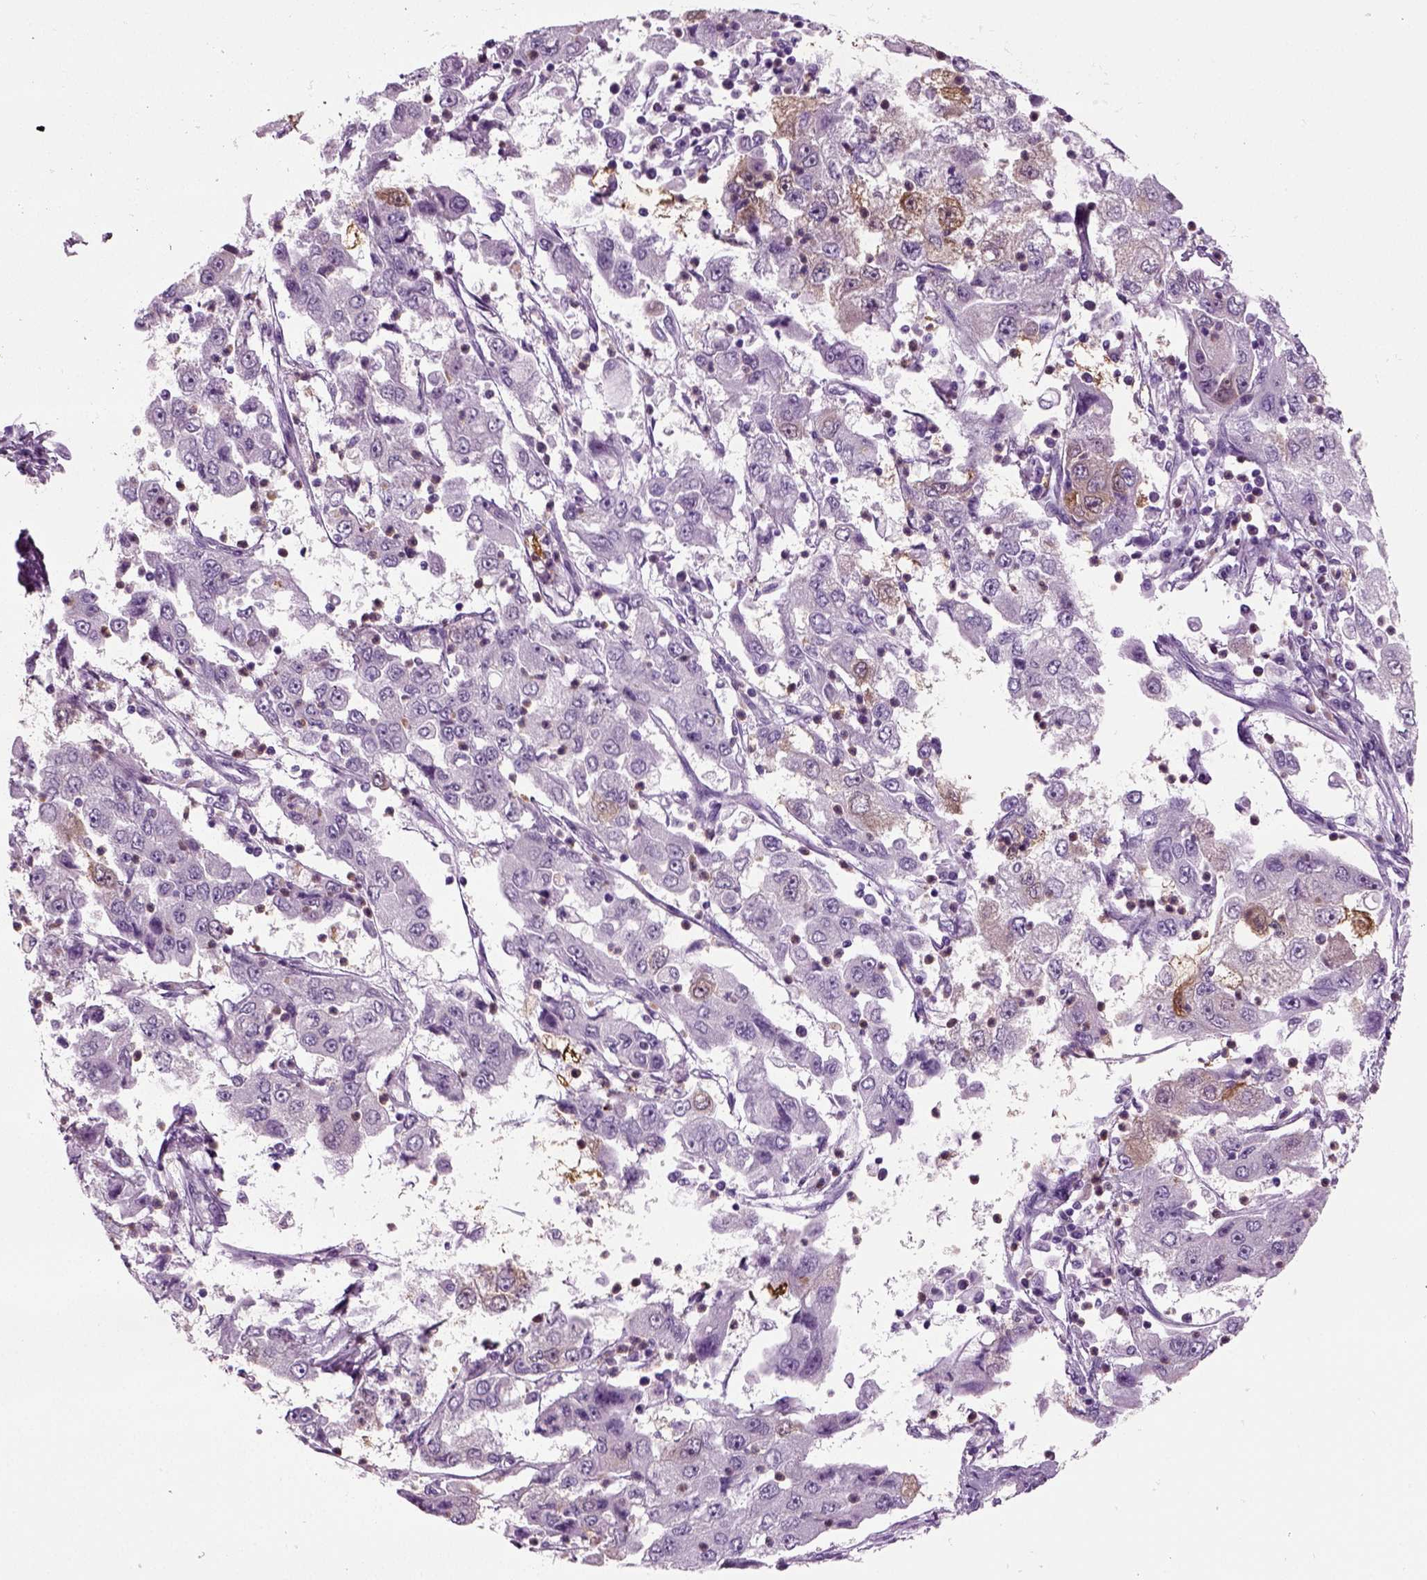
{"staining": {"intensity": "moderate", "quantity": "<25%", "location": "cytoplasmic/membranous"}, "tissue": "cervical cancer", "cell_type": "Tumor cells", "image_type": "cancer", "snomed": [{"axis": "morphology", "description": "Squamous cell carcinoma, NOS"}, {"axis": "topography", "description": "Cervix"}], "caption": "Tumor cells exhibit low levels of moderate cytoplasmic/membranous staining in approximately <25% of cells in human cervical cancer. (DAB IHC with brightfield microscopy, high magnification).", "gene": "CRABP1", "patient": {"sex": "female", "age": 36}}